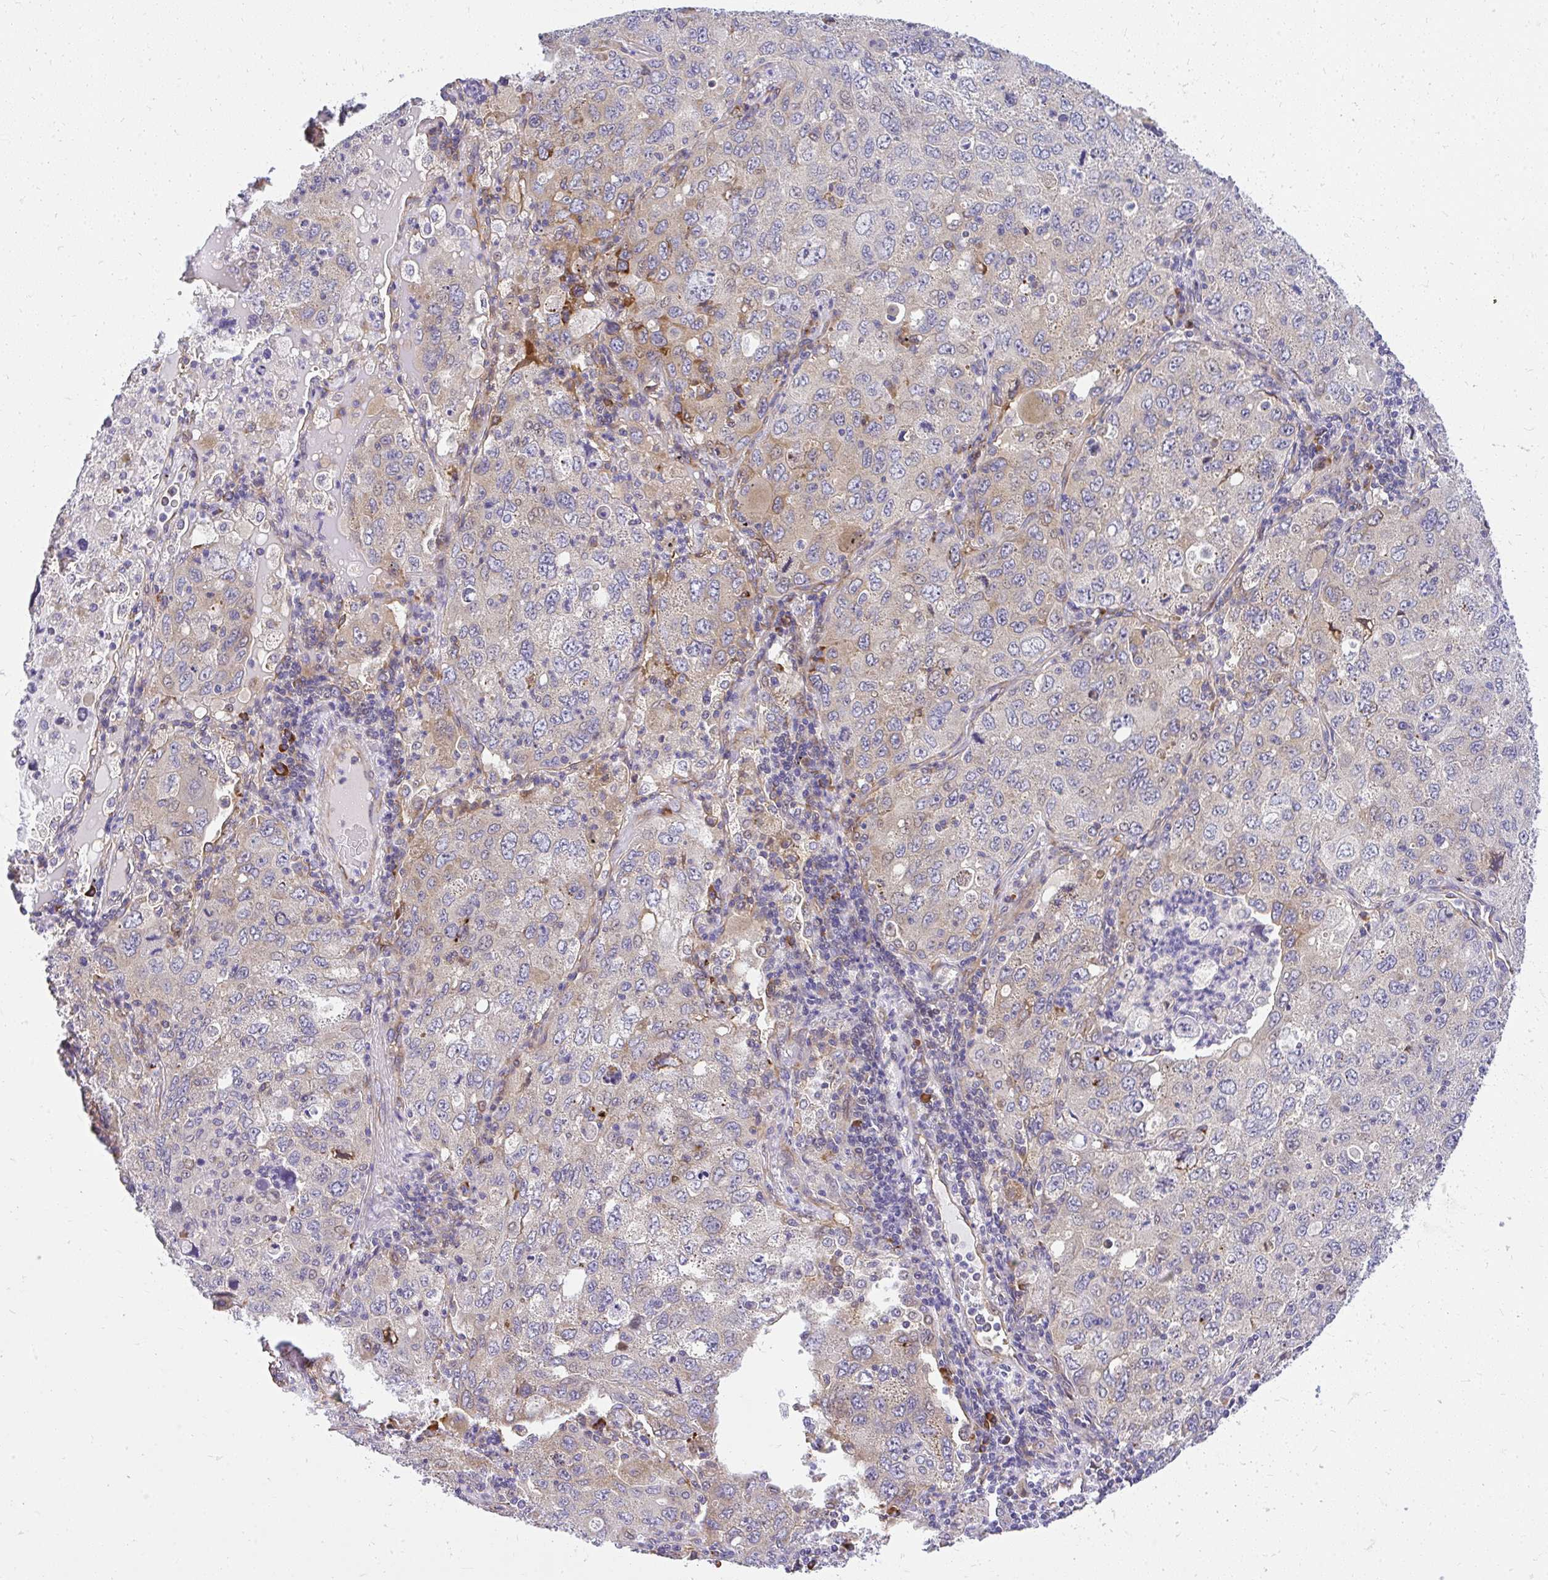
{"staining": {"intensity": "weak", "quantity": "<25%", "location": "cytoplasmic/membranous"}, "tissue": "lung cancer", "cell_type": "Tumor cells", "image_type": "cancer", "snomed": [{"axis": "morphology", "description": "Adenocarcinoma, NOS"}, {"axis": "topography", "description": "Lung"}], "caption": "Immunohistochemistry (IHC) of human lung cancer displays no staining in tumor cells.", "gene": "RSKR", "patient": {"sex": "female", "age": 57}}